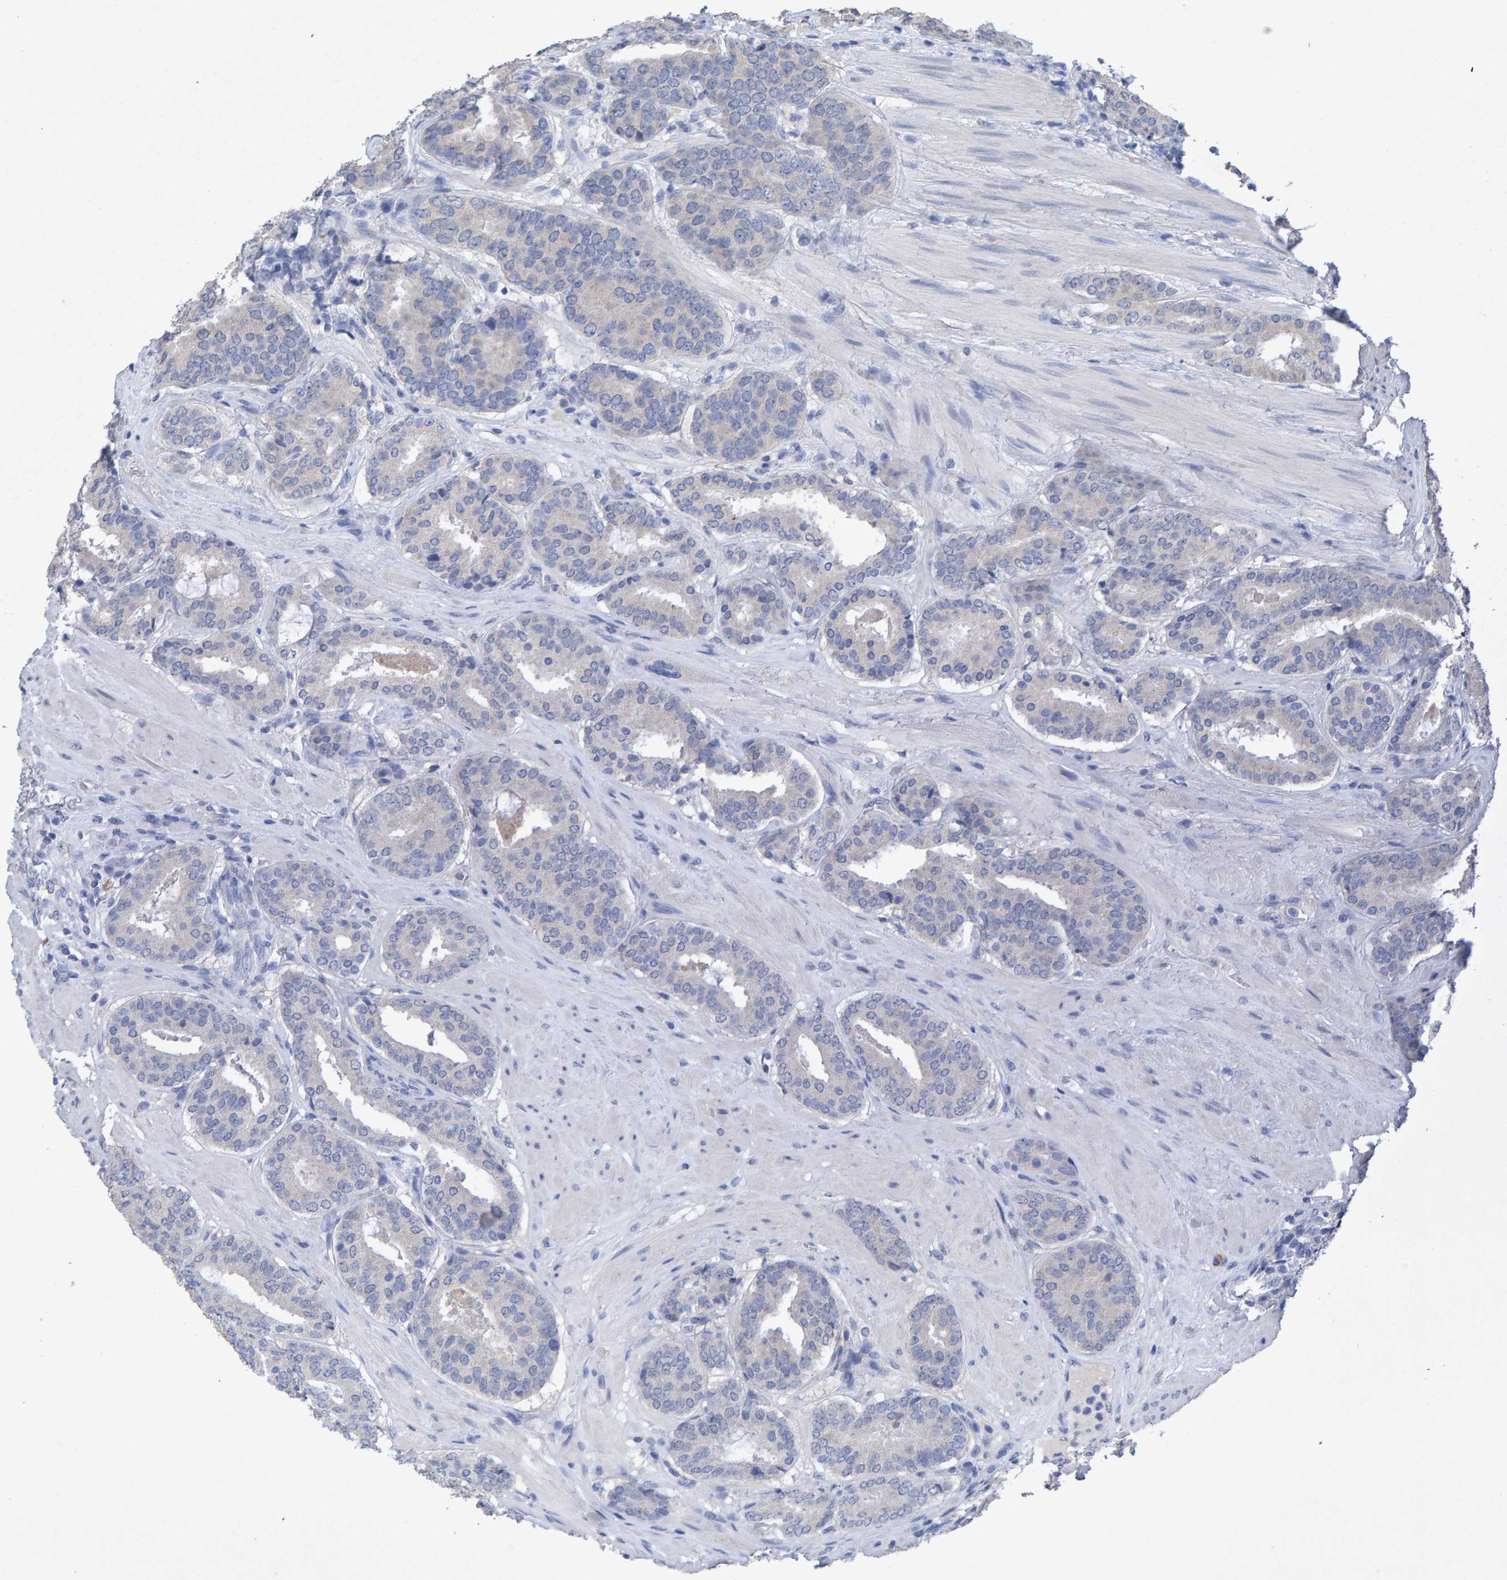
{"staining": {"intensity": "negative", "quantity": "none", "location": "none"}, "tissue": "prostate cancer", "cell_type": "Tumor cells", "image_type": "cancer", "snomed": [{"axis": "morphology", "description": "Adenocarcinoma, Low grade"}, {"axis": "topography", "description": "Prostate"}], "caption": "Immunohistochemistry photomicrograph of human prostate cancer stained for a protein (brown), which shows no expression in tumor cells.", "gene": "CTH", "patient": {"sex": "male", "age": 69}}